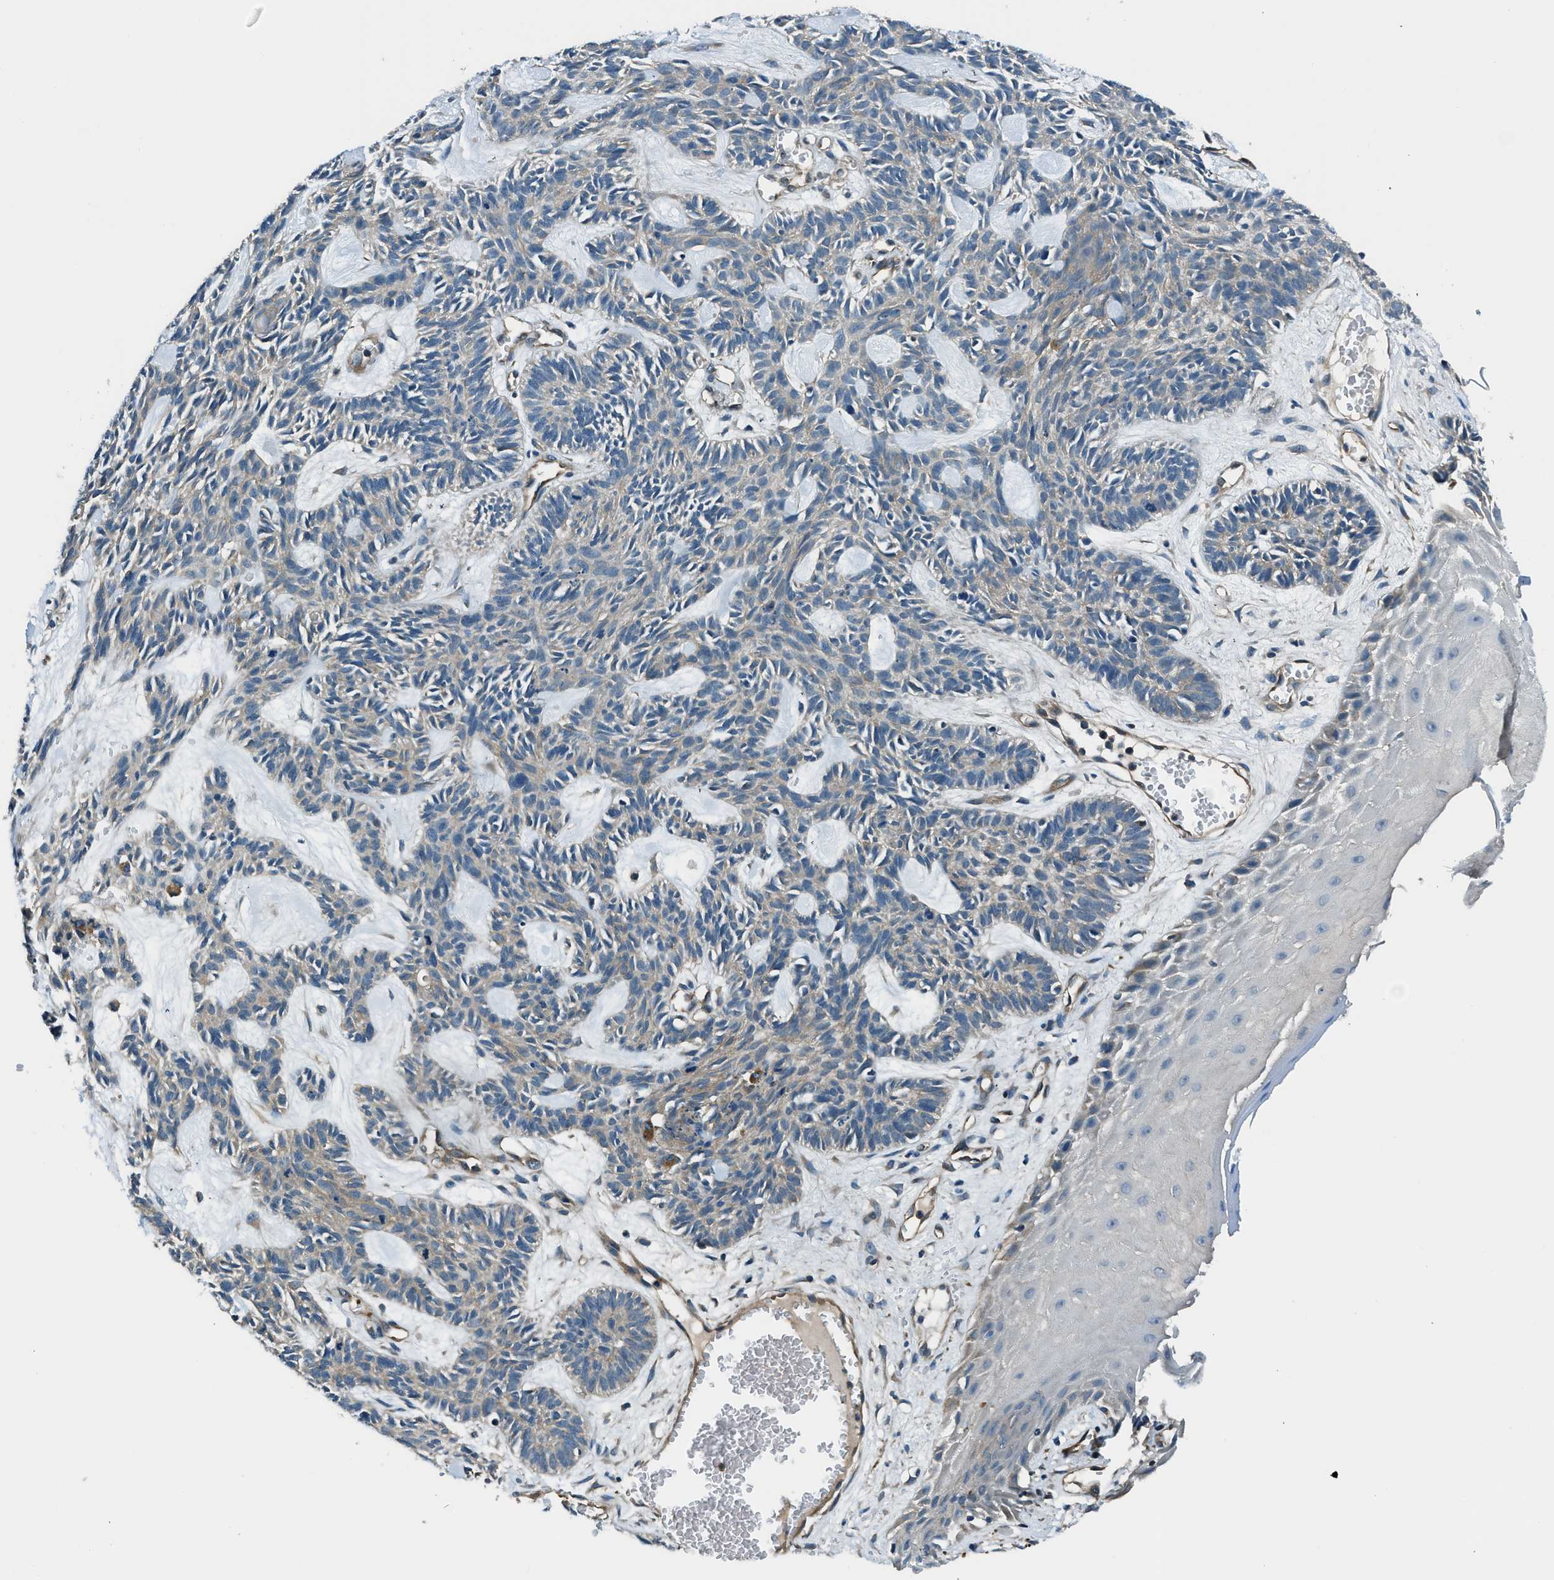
{"staining": {"intensity": "weak", "quantity": "25%-75%", "location": "cytoplasmic/membranous"}, "tissue": "skin cancer", "cell_type": "Tumor cells", "image_type": "cancer", "snomed": [{"axis": "morphology", "description": "Basal cell carcinoma"}, {"axis": "topography", "description": "Skin"}], "caption": "There is low levels of weak cytoplasmic/membranous expression in tumor cells of skin basal cell carcinoma, as demonstrated by immunohistochemical staining (brown color).", "gene": "SLC19A2", "patient": {"sex": "male", "age": 67}}